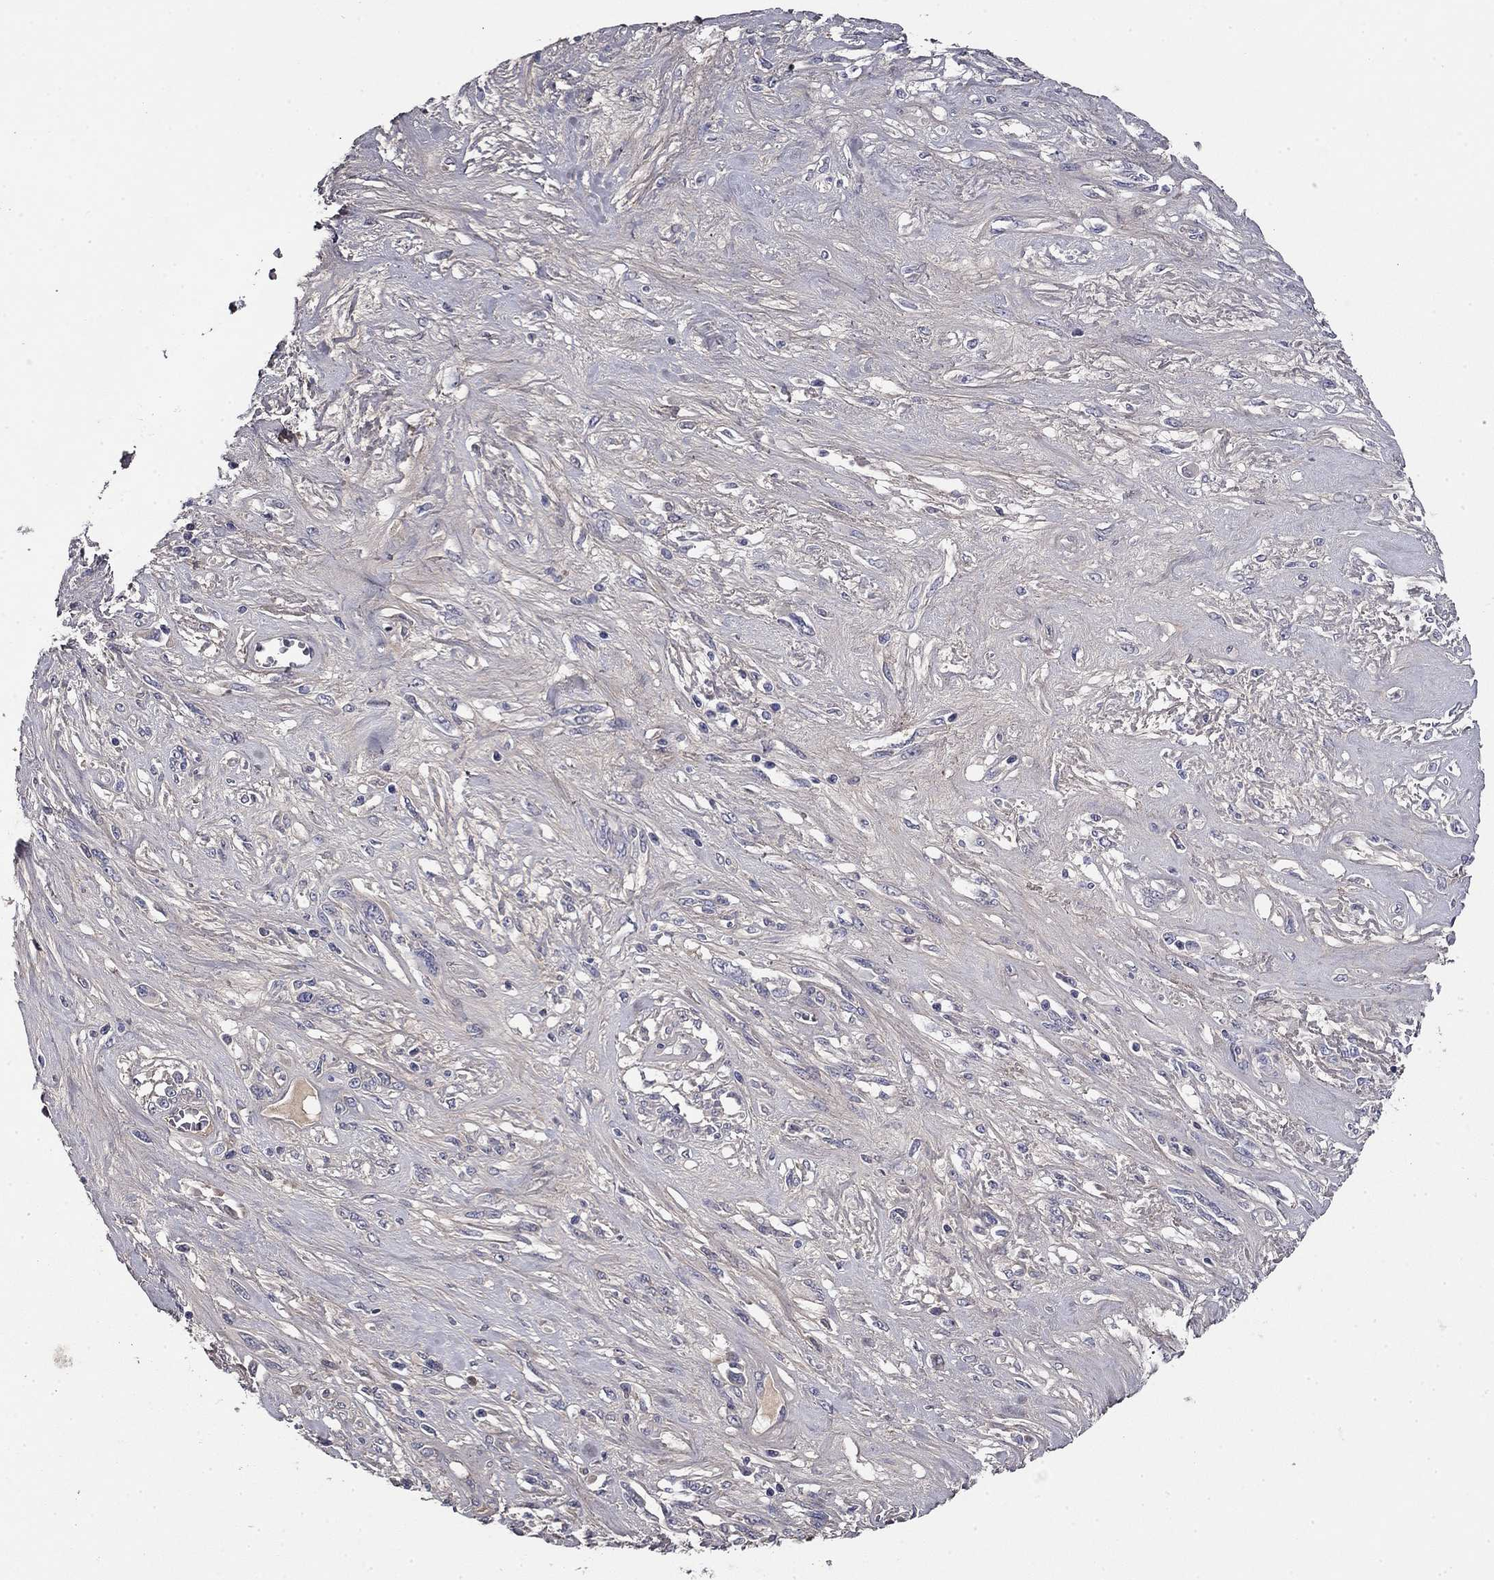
{"staining": {"intensity": "negative", "quantity": "none", "location": "none"}, "tissue": "melanoma", "cell_type": "Tumor cells", "image_type": "cancer", "snomed": [{"axis": "morphology", "description": "Malignant melanoma, NOS"}, {"axis": "topography", "description": "Skin"}], "caption": "Immunohistochemistry (IHC) micrograph of human melanoma stained for a protein (brown), which shows no positivity in tumor cells.", "gene": "COL2A1", "patient": {"sex": "female", "age": 91}}